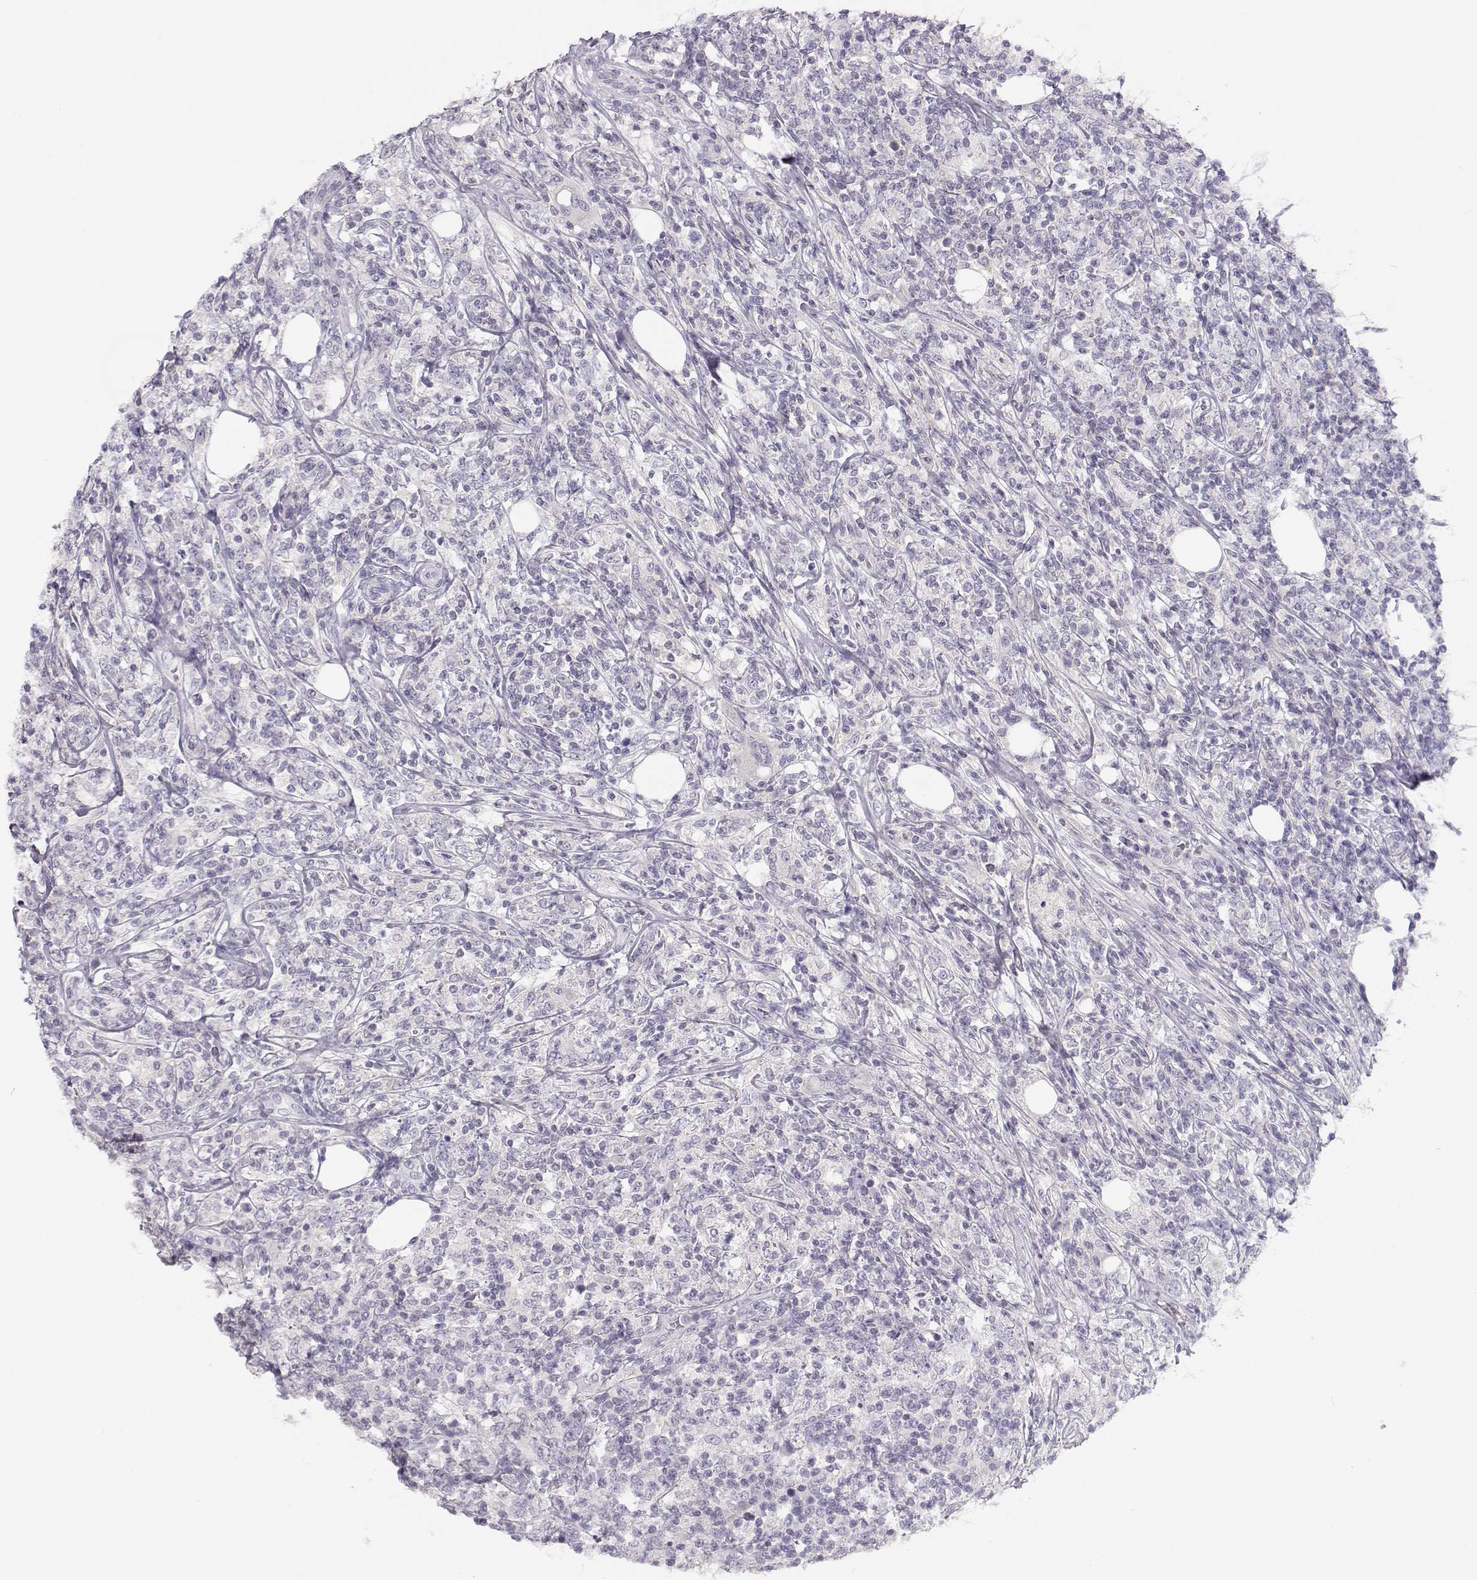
{"staining": {"intensity": "negative", "quantity": "none", "location": "none"}, "tissue": "lymphoma", "cell_type": "Tumor cells", "image_type": "cancer", "snomed": [{"axis": "morphology", "description": "Malignant lymphoma, non-Hodgkin's type, High grade"}, {"axis": "topography", "description": "Lymph node"}], "caption": "Tumor cells are negative for brown protein staining in lymphoma.", "gene": "LEPR", "patient": {"sex": "female", "age": 84}}